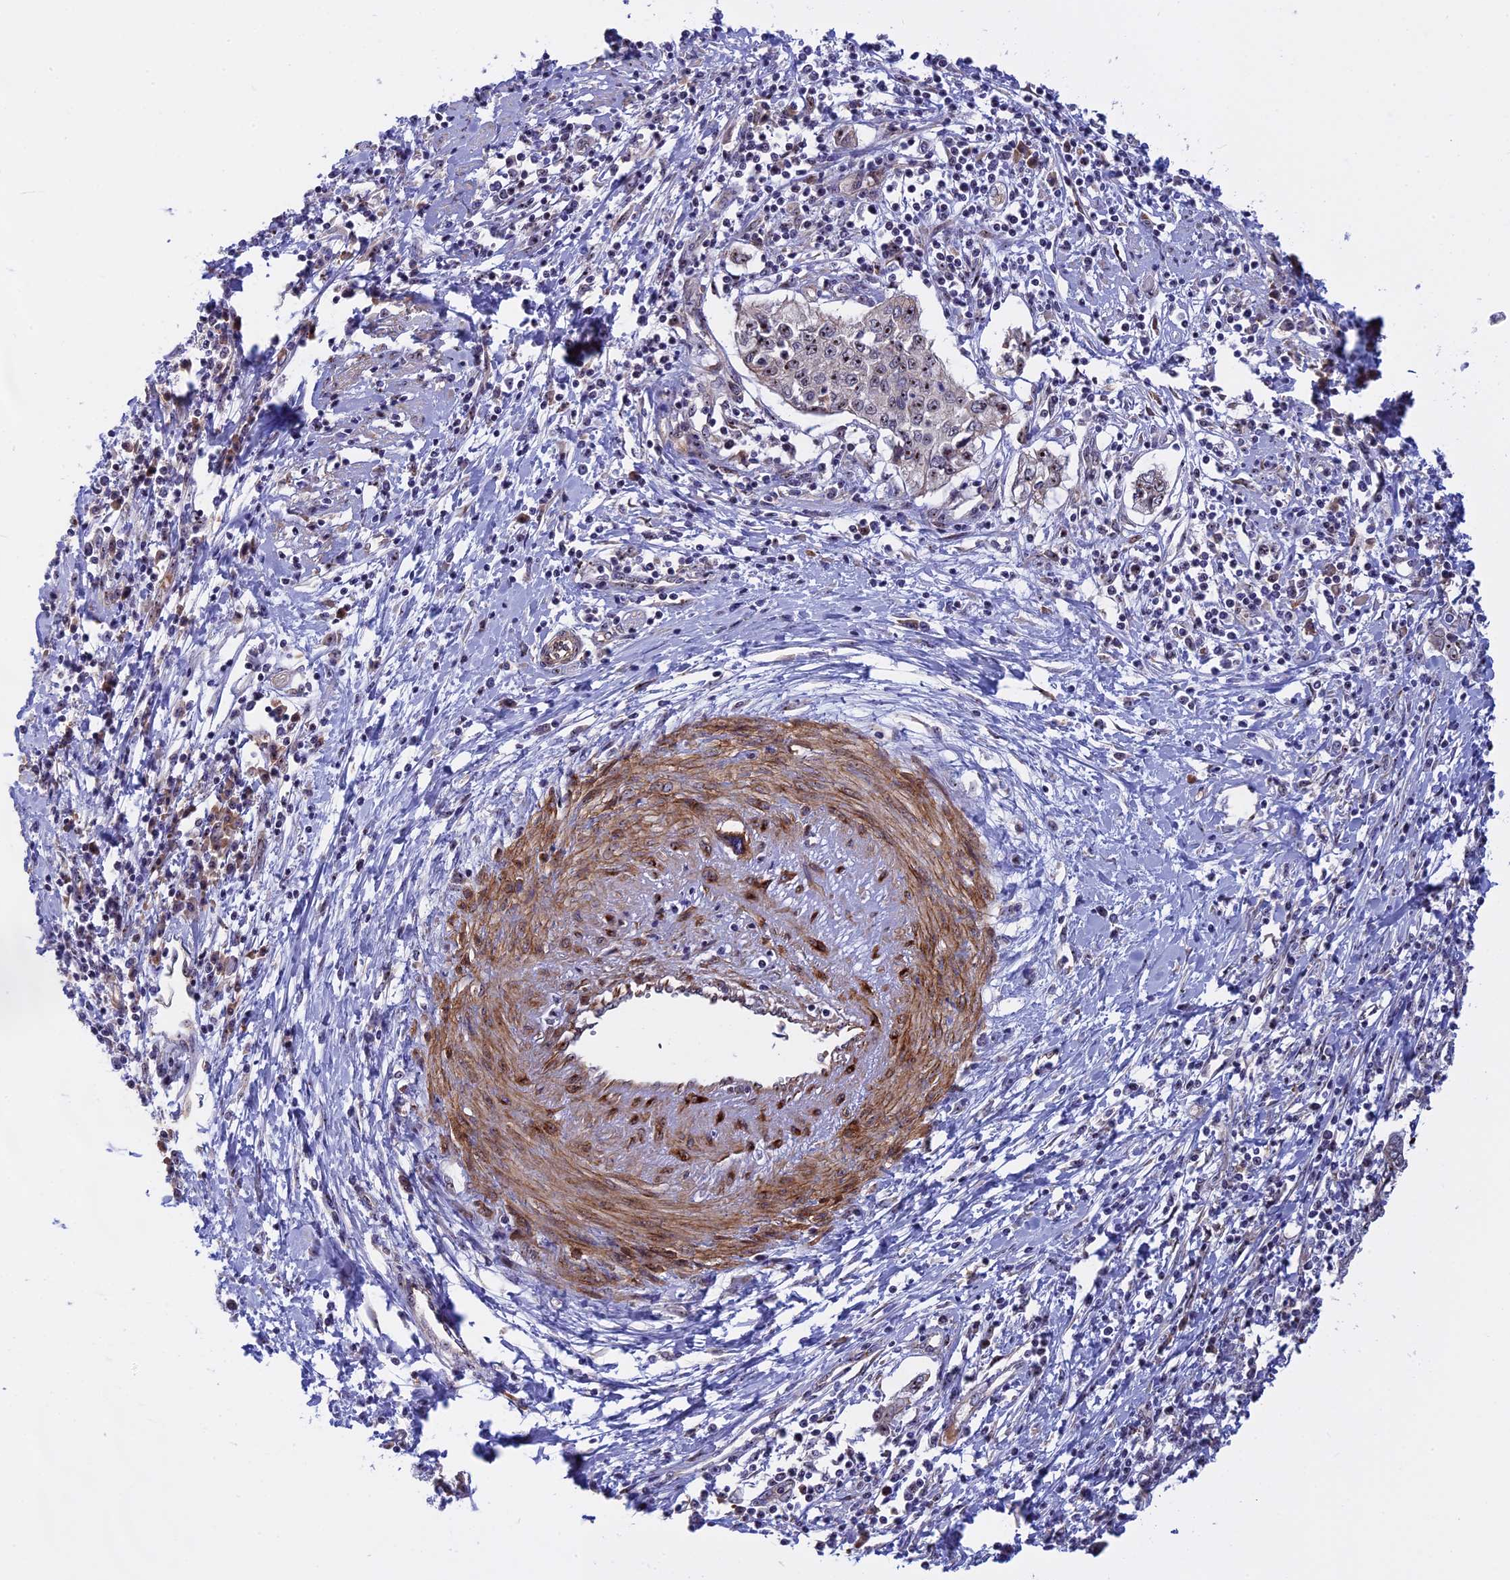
{"staining": {"intensity": "moderate", "quantity": "25%-75%", "location": "nuclear"}, "tissue": "cervical cancer", "cell_type": "Tumor cells", "image_type": "cancer", "snomed": [{"axis": "morphology", "description": "Squamous cell carcinoma, NOS"}, {"axis": "topography", "description": "Cervix"}], "caption": "This histopathology image exhibits immunohistochemistry staining of cervical cancer (squamous cell carcinoma), with medium moderate nuclear staining in about 25%-75% of tumor cells.", "gene": "DBNDD1", "patient": {"sex": "female", "age": 35}}